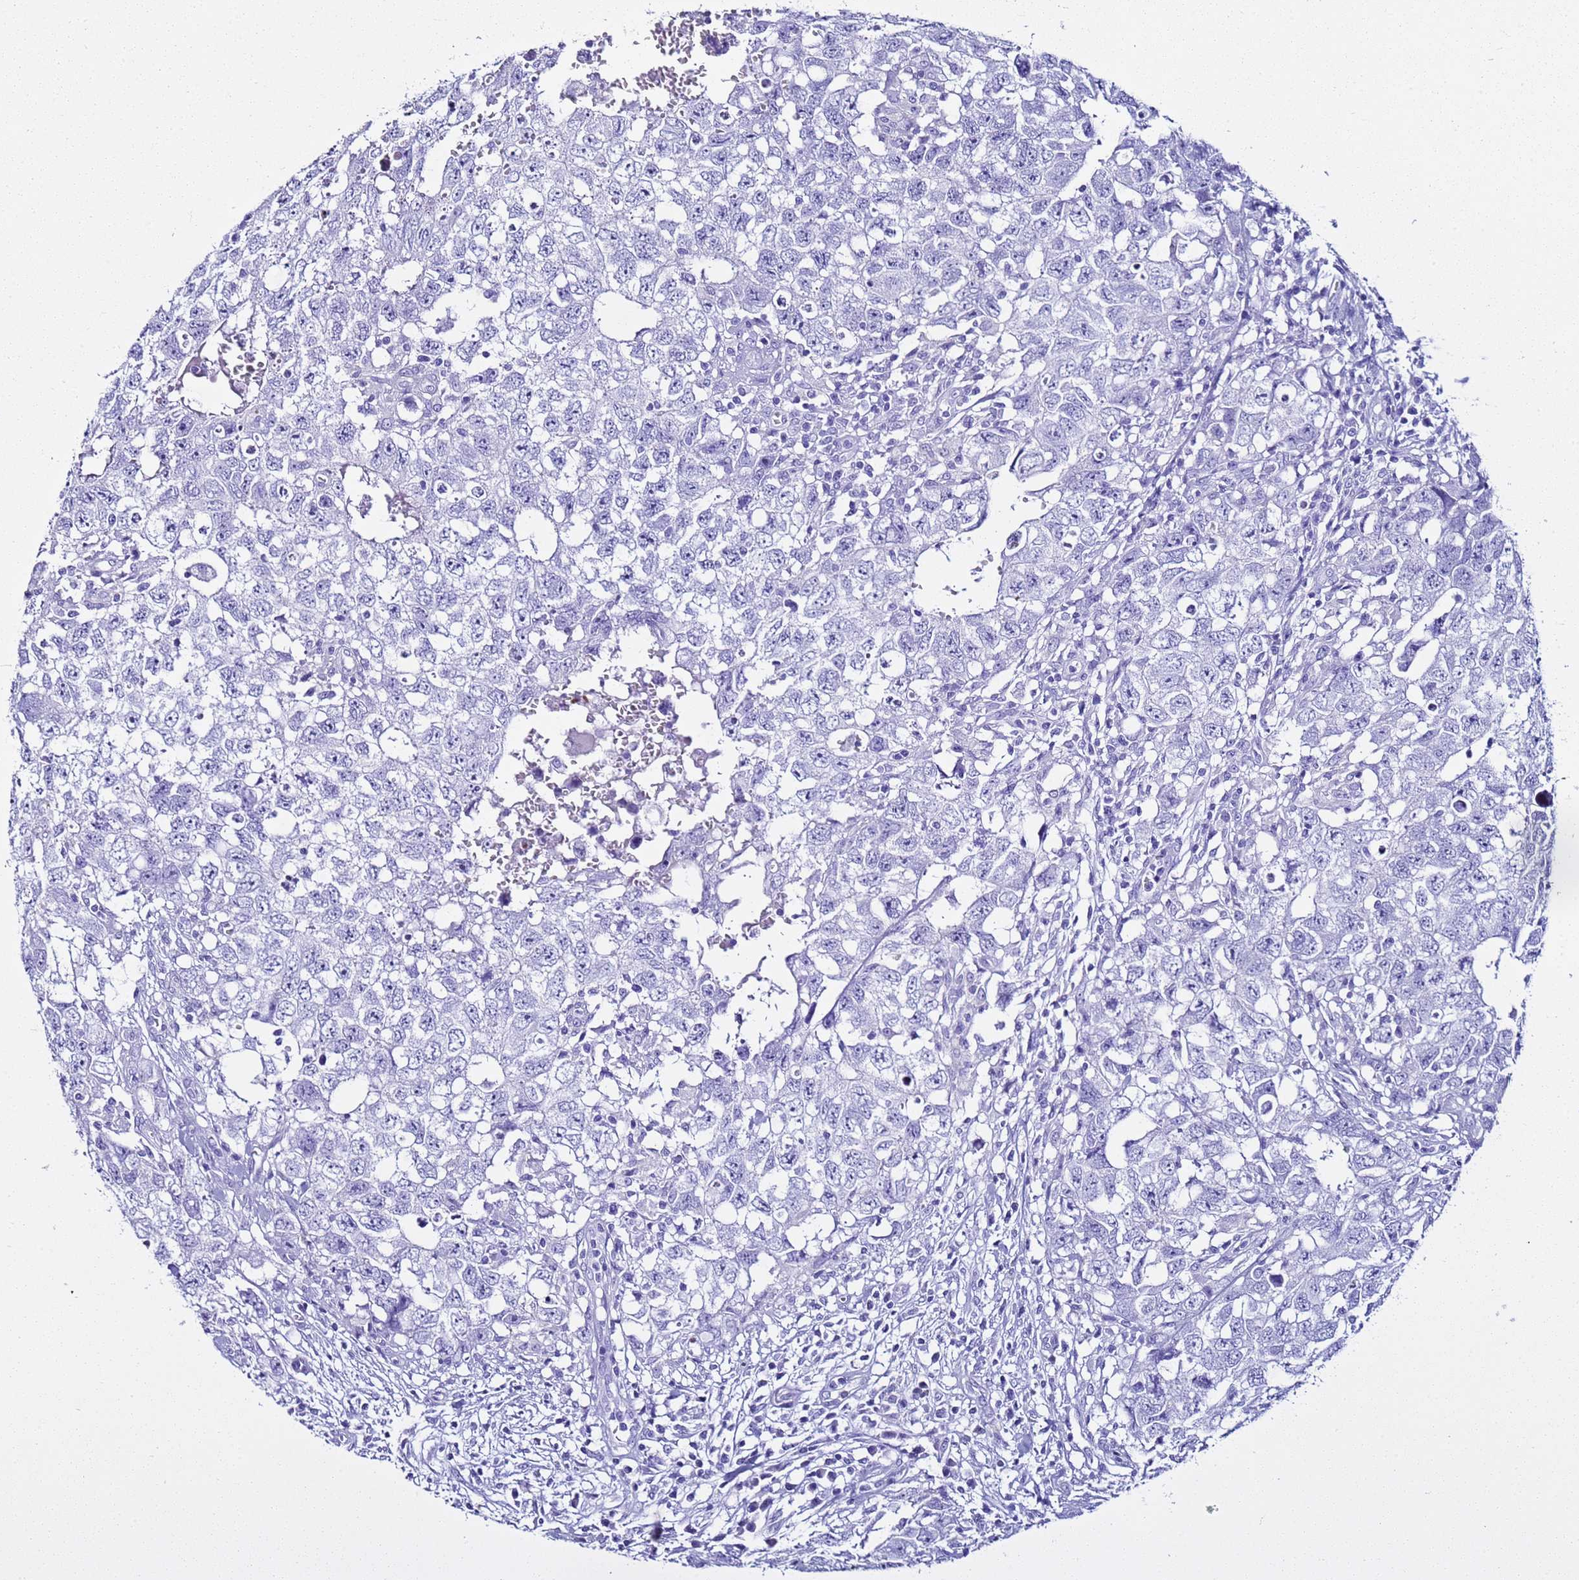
{"staining": {"intensity": "negative", "quantity": "none", "location": "none"}, "tissue": "testis cancer", "cell_type": "Tumor cells", "image_type": "cancer", "snomed": [{"axis": "morphology", "description": "Seminoma, NOS"}, {"axis": "morphology", "description": "Carcinoma, Embryonal, NOS"}, {"axis": "topography", "description": "Testis"}], "caption": "Tumor cells show no significant protein staining in testis embryonal carcinoma.", "gene": "LCMT1", "patient": {"sex": "male", "age": 29}}